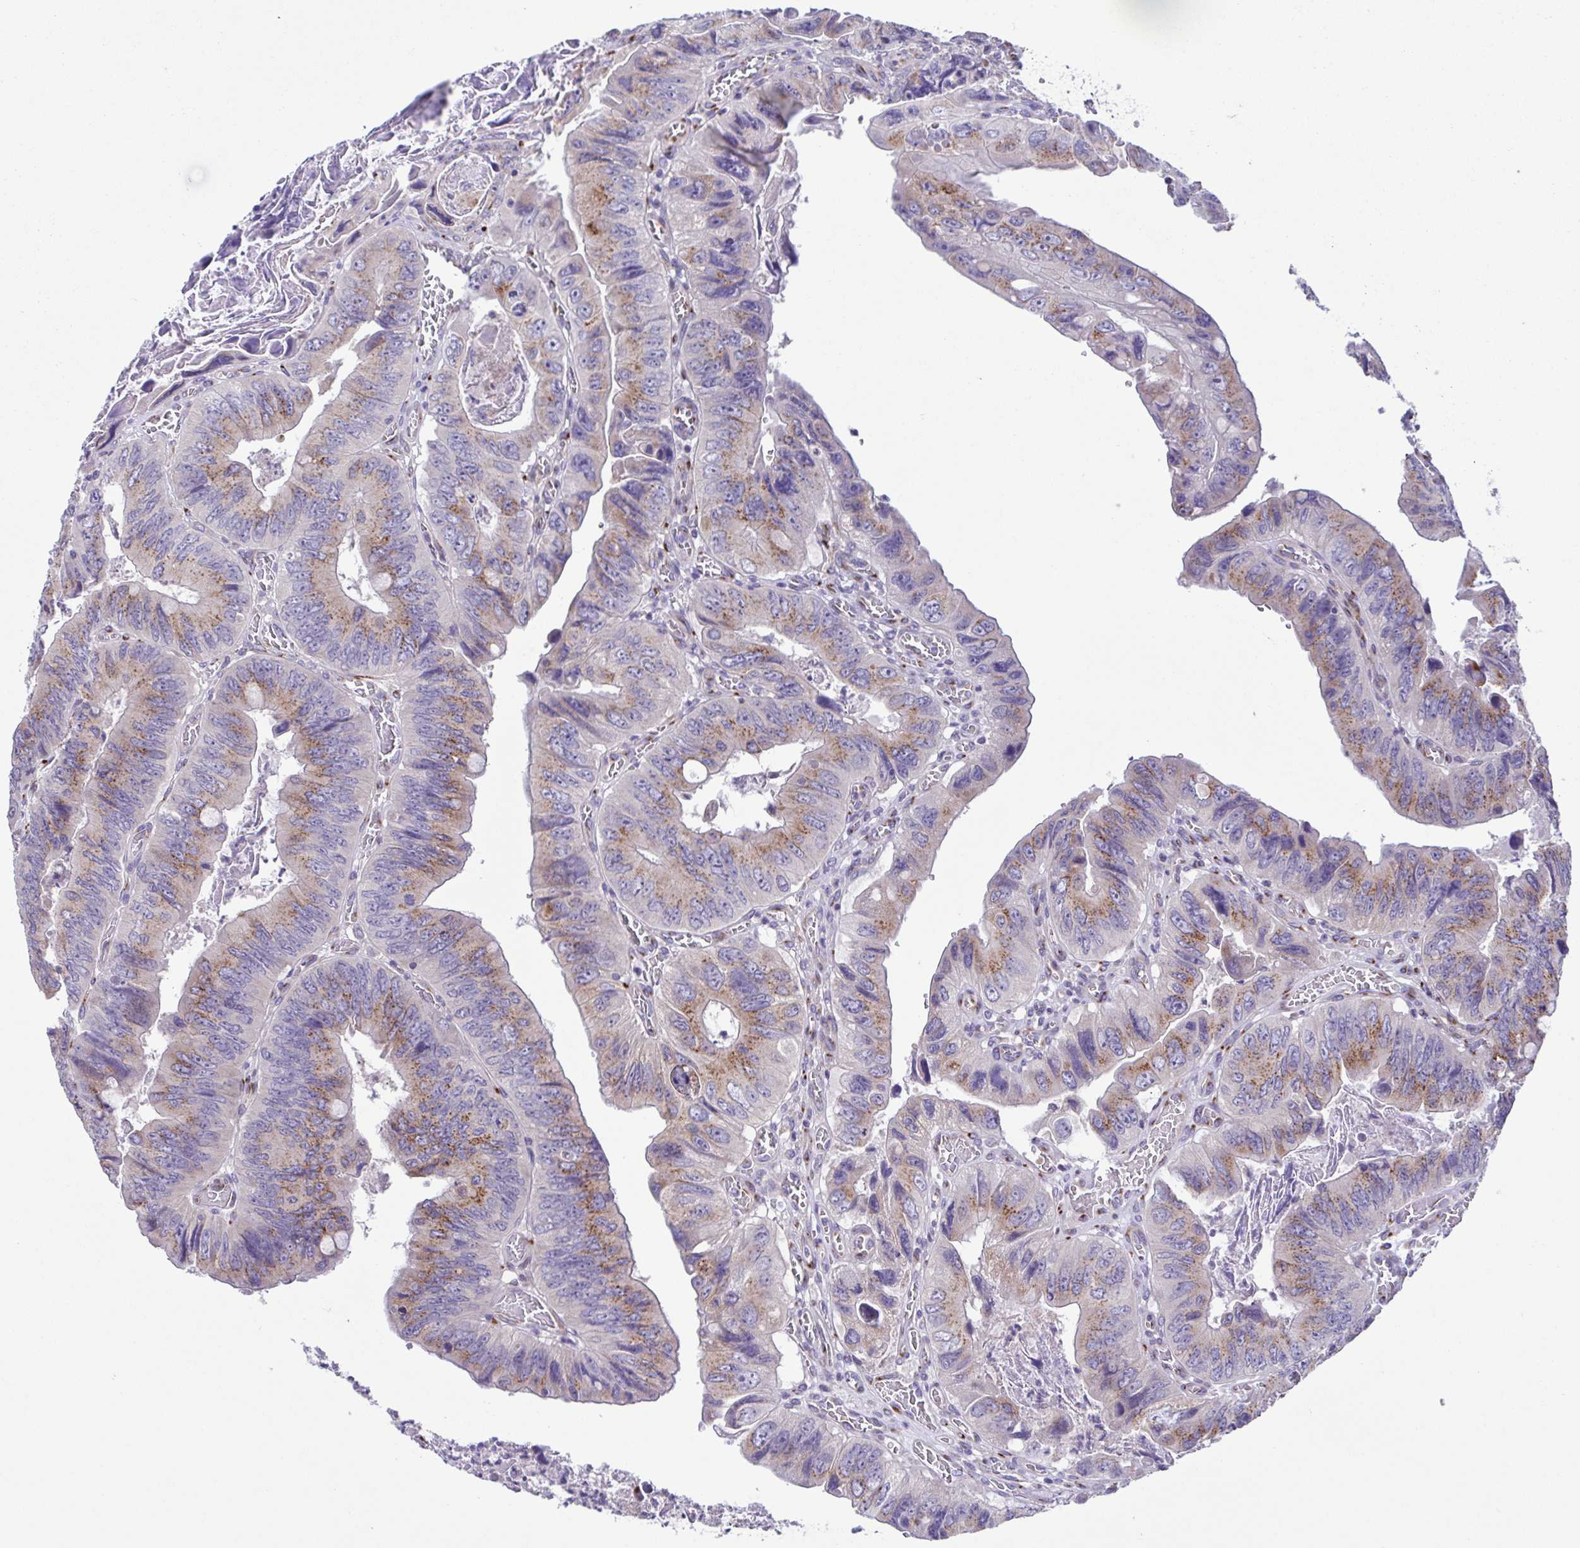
{"staining": {"intensity": "weak", "quantity": "25%-75%", "location": "cytoplasmic/membranous"}, "tissue": "colorectal cancer", "cell_type": "Tumor cells", "image_type": "cancer", "snomed": [{"axis": "morphology", "description": "Adenocarcinoma, NOS"}, {"axis": "topography", "description": "Colon"}], "caption": "Tumor cells display weak cytoplasmic/membranous positivity in approximately 25%-75% of cells in adenocarcinoma (colorectal). (Stains: DAB (3,3'-diaminobenzidine) in brown, nuclei in blue, Microscopy: brightfield microscopy at high magnification).", "gene": "COL17A1", "patient": {"sex": "female", "age": 84}}